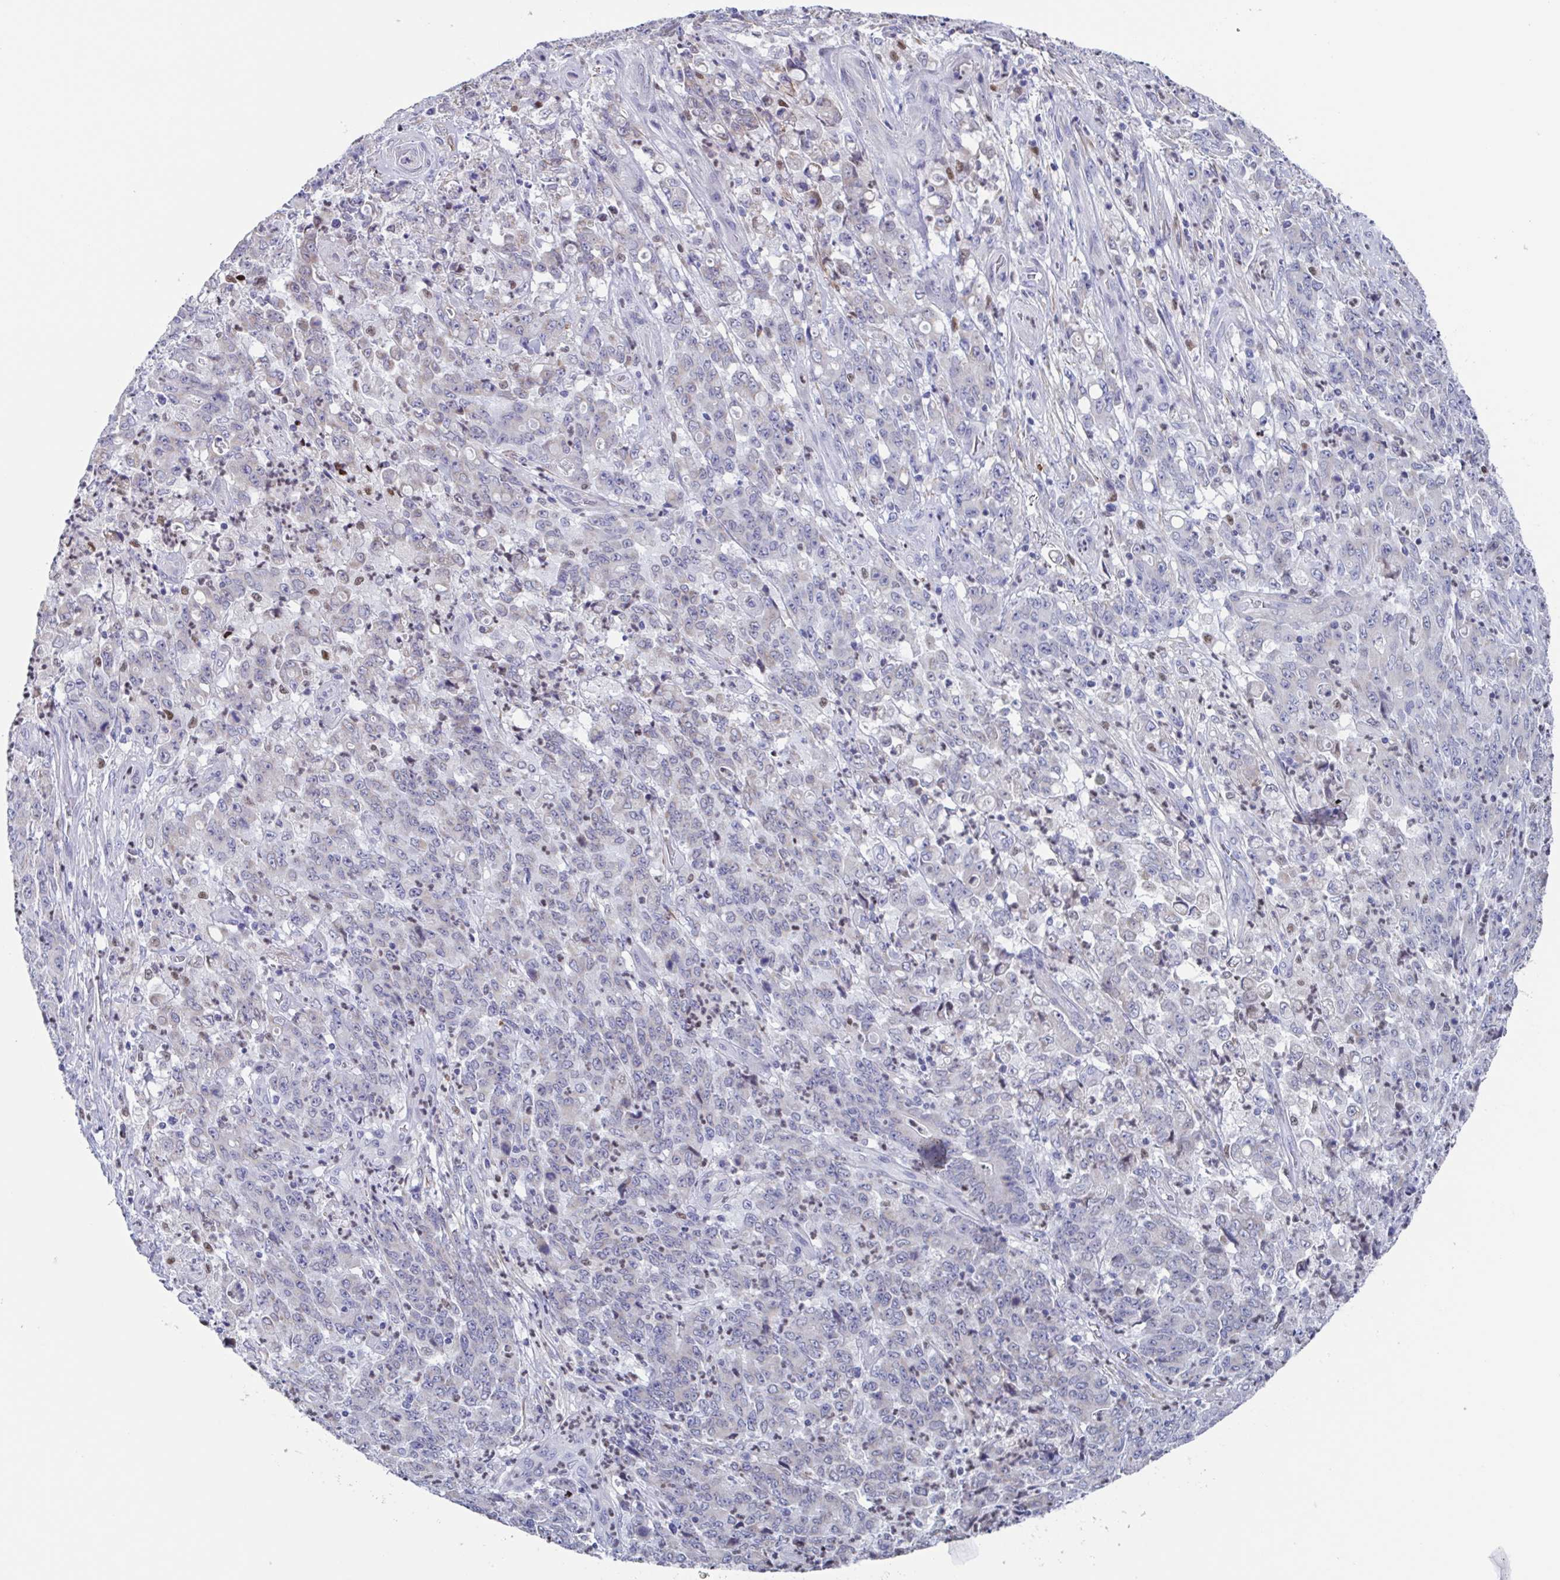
{"staining": {"intensity": "negative", "quantity": "none", "location": "none"}, "tissue": "stomach cancer", "cell_type": "Tumor cells", "image_type": "cancer", "snomed": [{"axis": "morphology", "description": "Adenocarcinoma, NOS"}, {"axis": "topography", "description": "Stomach, lower"}], "caption": "There is no significant positivity in tumor cells of stomach adenocarcinoma.", "gene": "PBOV1", "patient": {"sex": "female", "age": 71}}